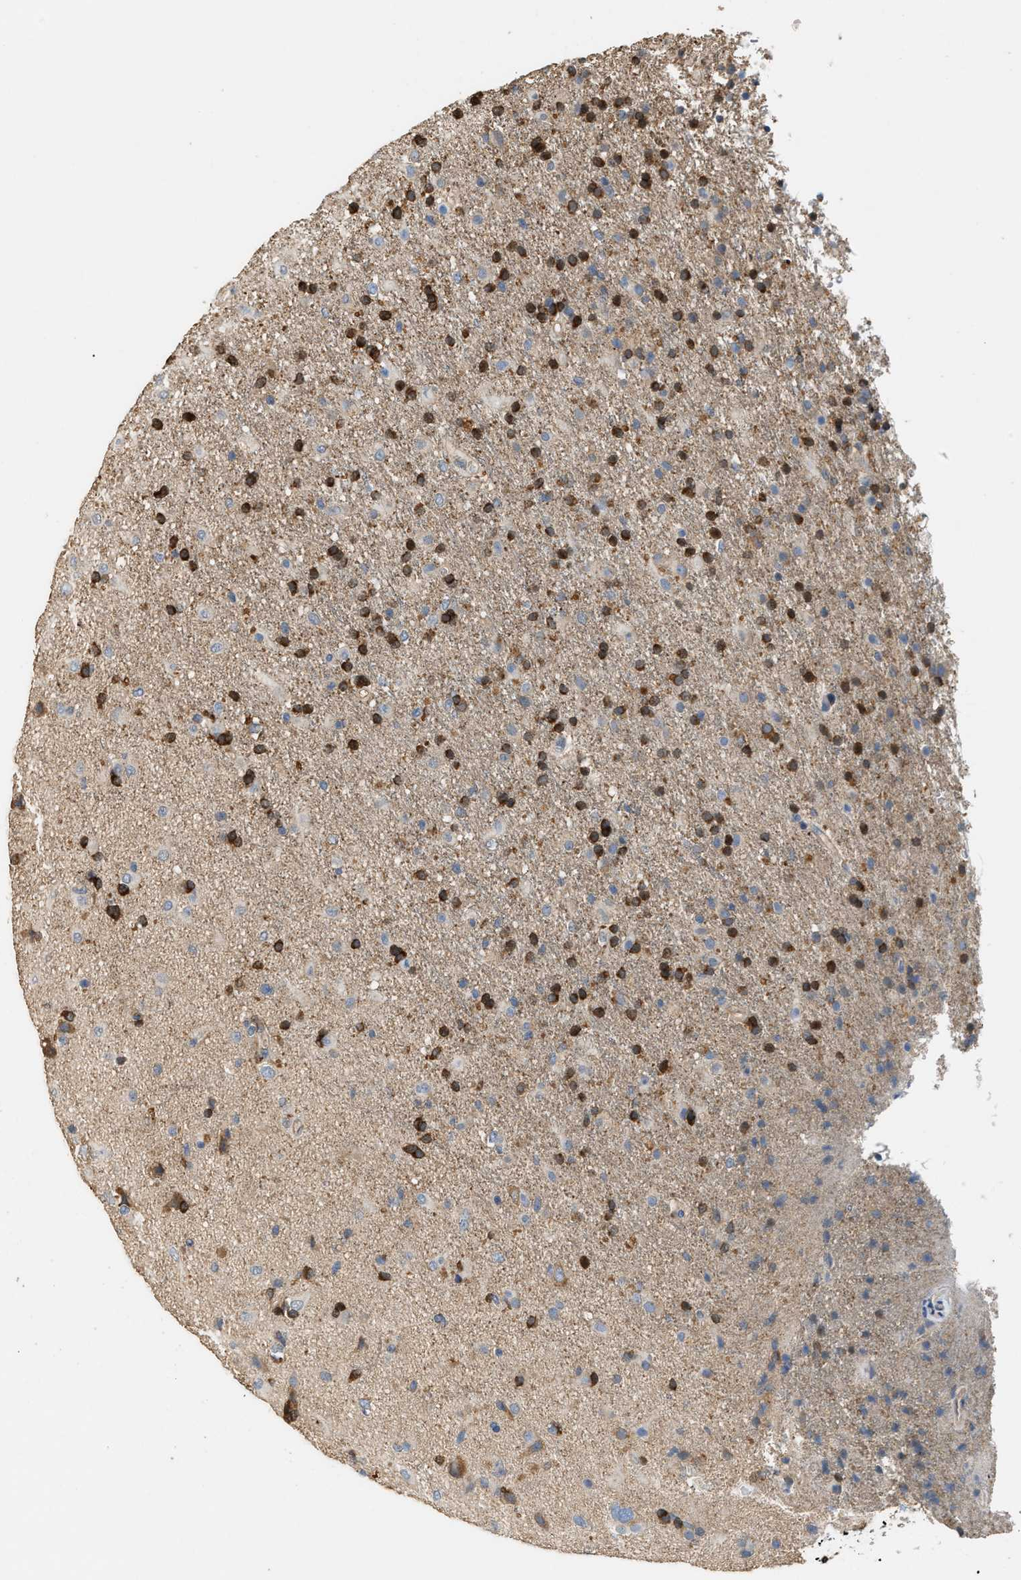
{"staining": {"intensity": "moderate", "quantity": "<25%", "location": "cytoplasmic/membranous"}, "tissue": "glioma", "cell_type": "Tumor cells", "image_type": "cancer", "snomed": [{"axis": "morphology", "description": "Glioma, malignant, Low grade"}, {"axis": "topography", "description": "Brain"}], "caption": "DAB (3,3'-diaminobenzidine) immunohistochemical staining of glioma shows moderate cytoplasmic/membranous protein staining in about <25% of tumor cells. (DAB (3,3'-diaminobenzidine) IHC with brightfield microscopy, high magnification).", "gene": "TMEM268", "patient": {"sex": "male", "age": 65}}